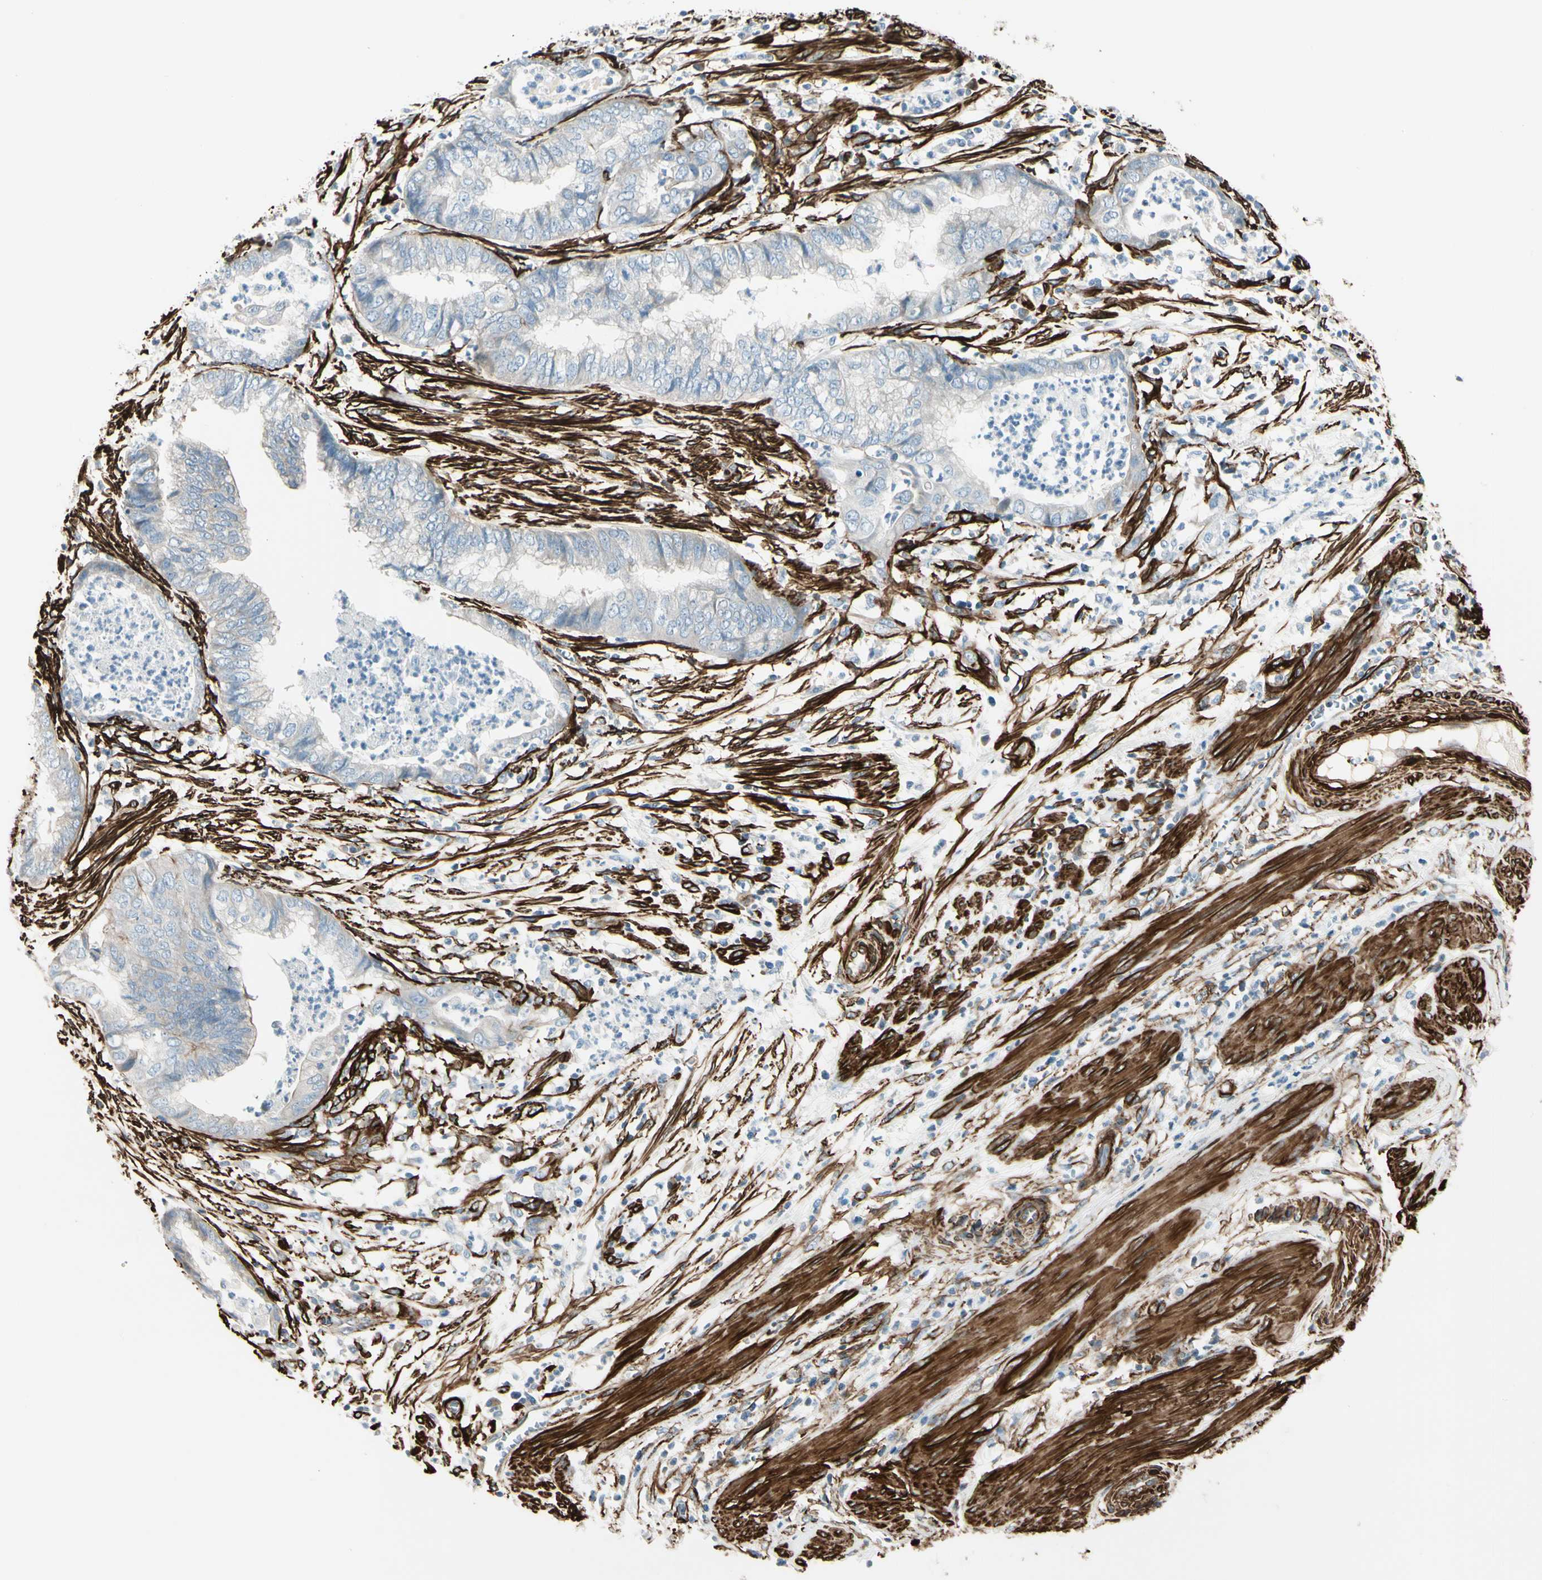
{"staining": {"intensity": "negative", "quantity": "none", "location": "none"}, "tissue": "endometrial cancer", "cell_type": "Tumor cells", "image_type": "cancer", "snomed": [{"axis": "morphology", "description": "Necrosis, NOS"}, {"axis": "morphology", "description": "Adenocarcinoma, NOS"}, {"axis": "topography", "description": "Endometrium"}], "caption": "There is no significant staining in tumor cells of endometrial cancer (adenocarcinoma).", "gene": "CALD1", "patient": {"sex": "female", "age": 79}}